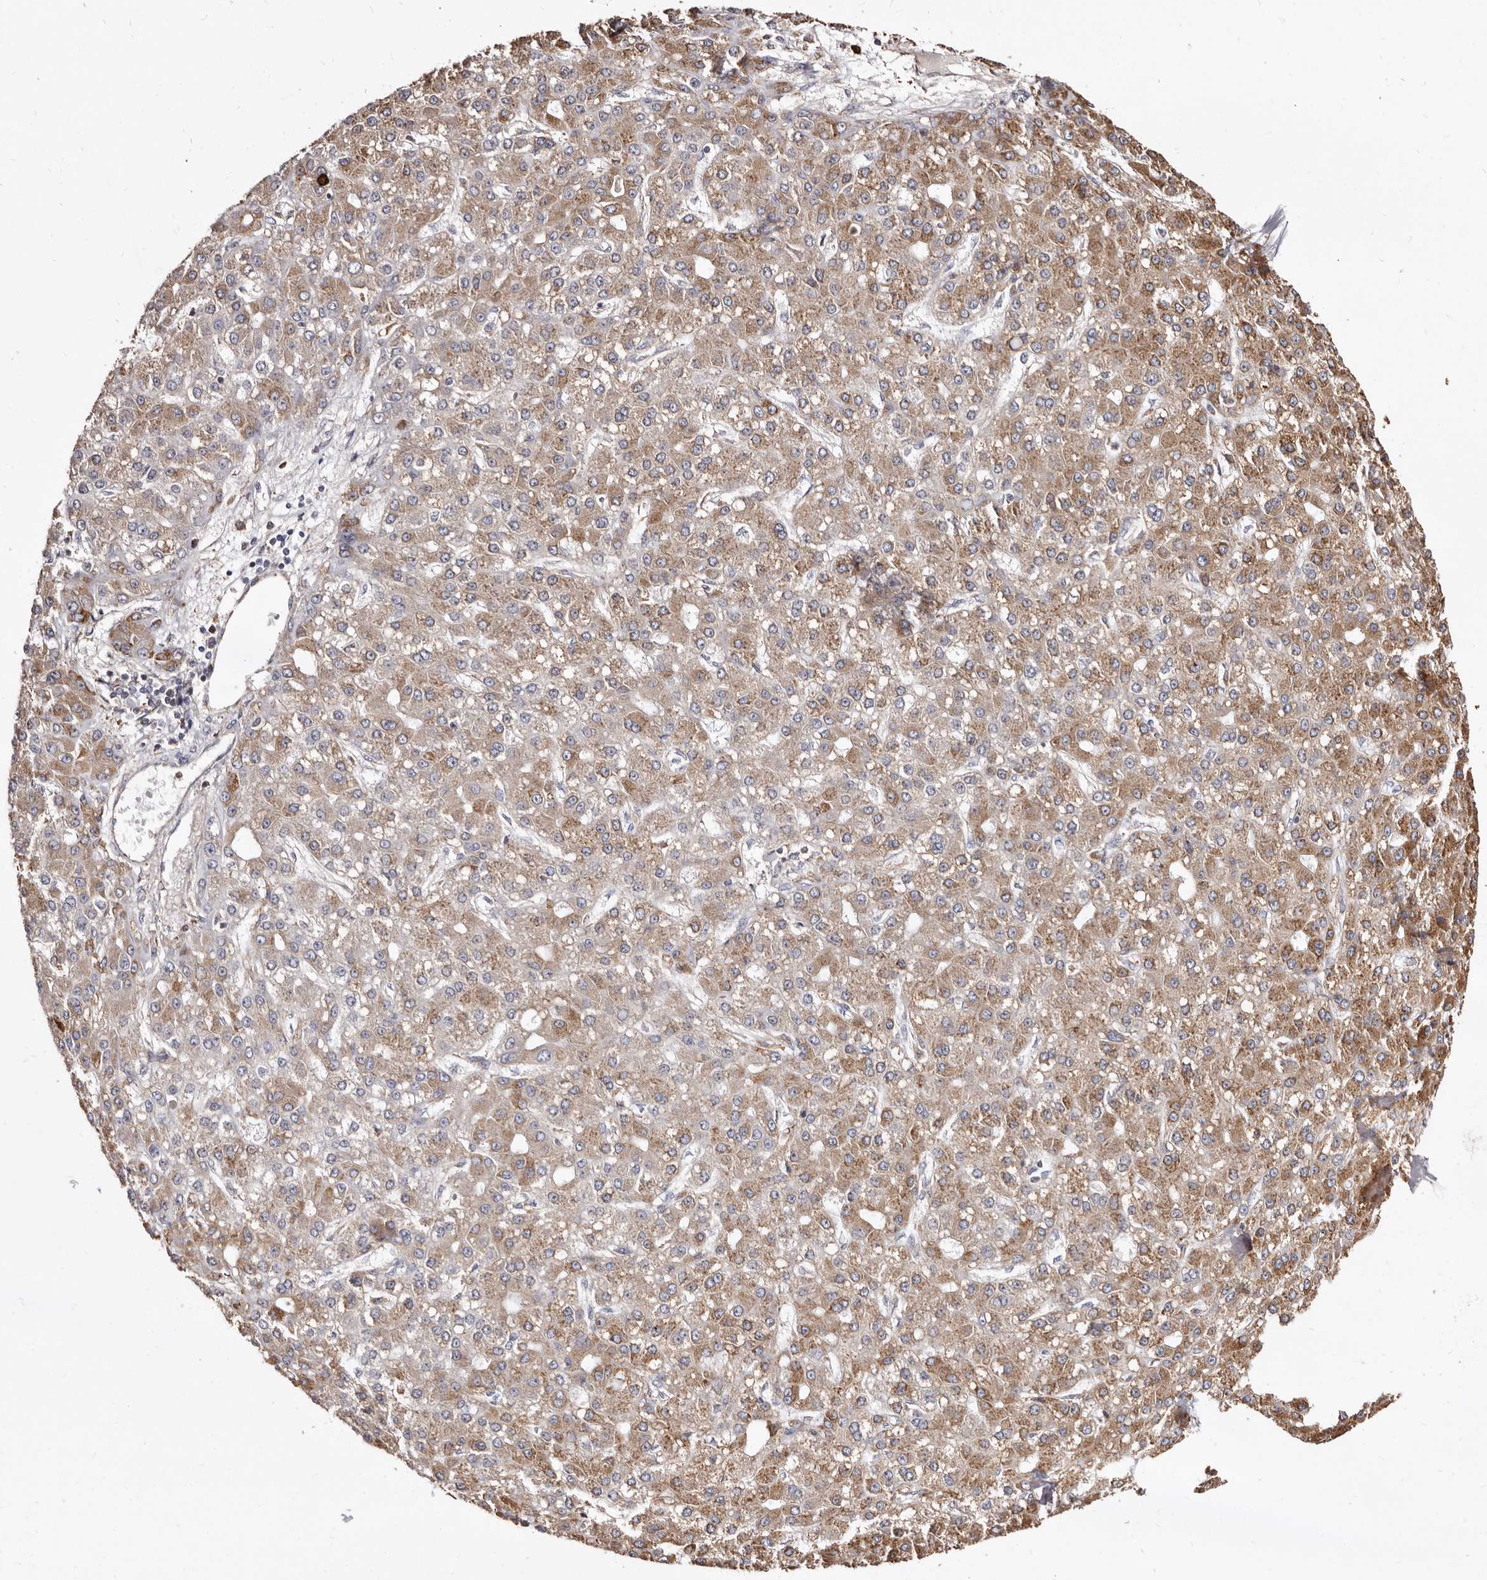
{"staining": {"intensity": "moderate", "quantity": ">75%", "location": "cytoplasmic/membranous"}, "tissue": "liver cancer", "cell_type": "Tumor cells", "image_type": "cancer", "snomed": [{"axis": "morphology", "description": "Carcinoma, Hepatocellular, NOS"}, {"axis": "topography", "description": "Liver"}], "caption": "Immunohistochemistry (IHC) of human liver cancer exhibits medium levels of moderate cytoplasmic/membranous expression in approximately >75% of tumor cells.", "gene": "ACBD6", "patient": {"sex": "male", "age": 67}}